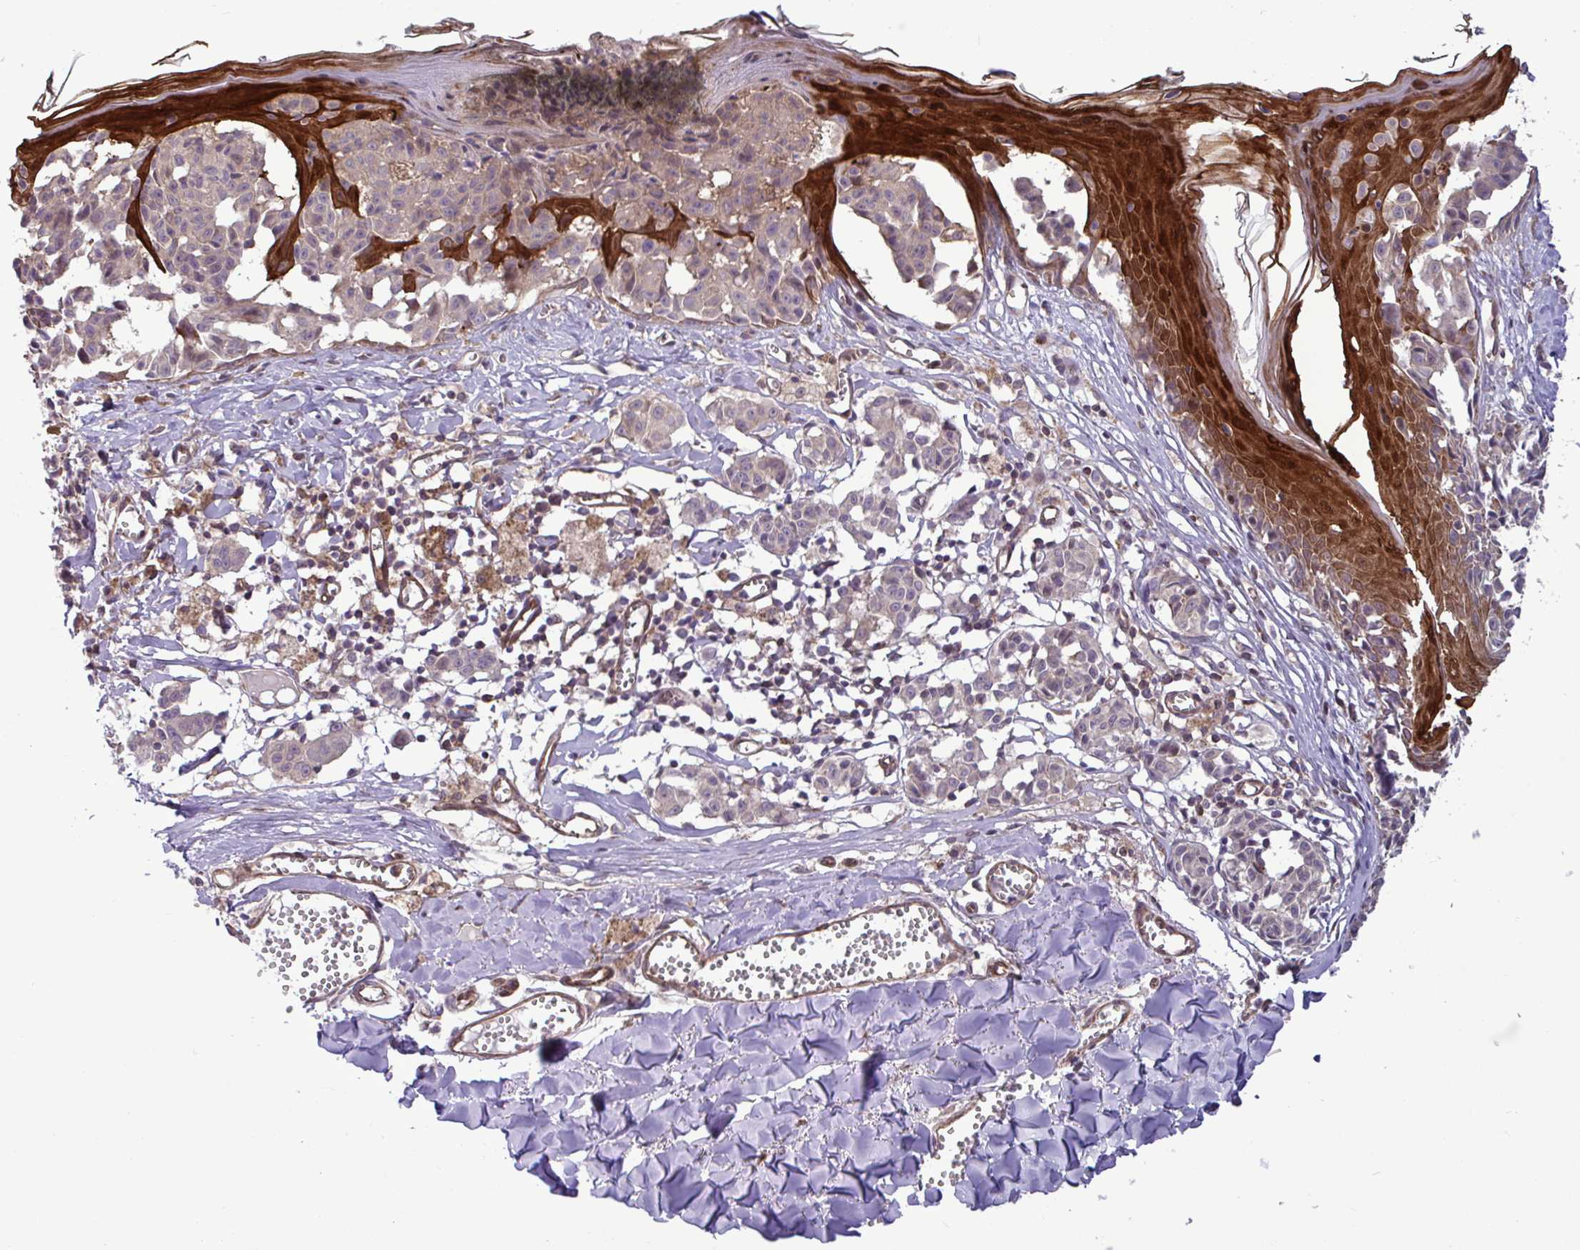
{"staining": {"intensity": "weak", "quantity": "25%-75%", "location": "nuclear"}, "tissue": "melanoma", "cell_type": "Tumor cells", "image_type": "cancer", "snomed": [{"axis": "morphology", "description": "Malignant melanoma, NOS"}, {"axis": "topography", "description": "Skin"}], "caption": "An immunohistochemistry (IHC) histopathology image of tumor tissue is shown. Protein staining in brown labels weak nuclear positivity in melanoma within tumor cells.", "gene": "GLTP", "patient": {"sex": "female", "age": 43}}